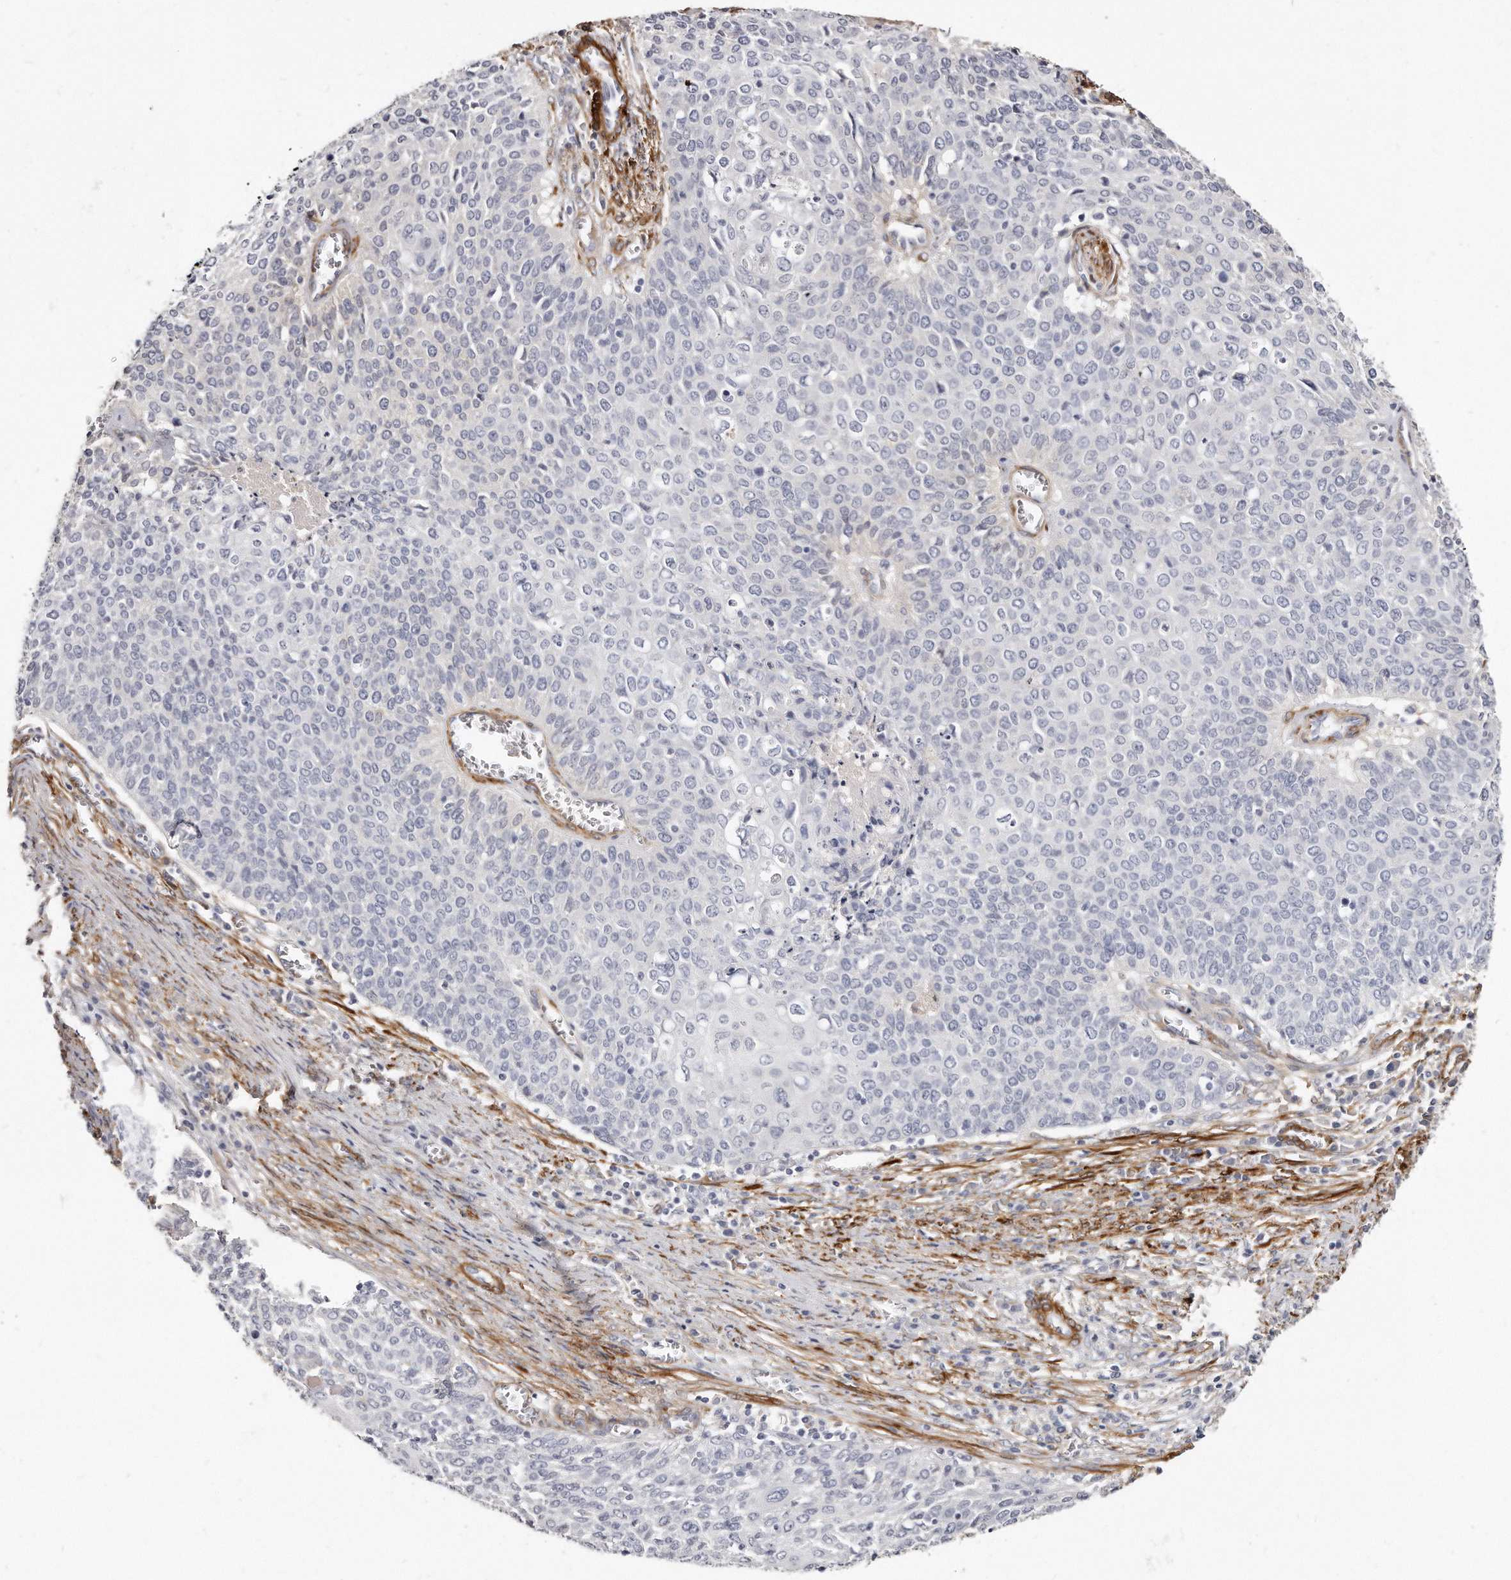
{"staining": {"intensity": "negative", "quantity": "none", "location": "none"}, "tissue": "cervical cancer", "cell_type": "Tumor cells", "image_type": "cancer", "snomed": [{"axis": "morphology", "description": "Squamous cell carcinoma, NOS"}, {"axis": "topography", "description": "Cervix"}], "caption": "DAB immunohistochemical staining of human cervical cancer demonstrates no significant expression in tumor cells. Nuclei are stained in blue.", "gene": "LMOD1", "patient": {"sex": "female", "age": 39}}